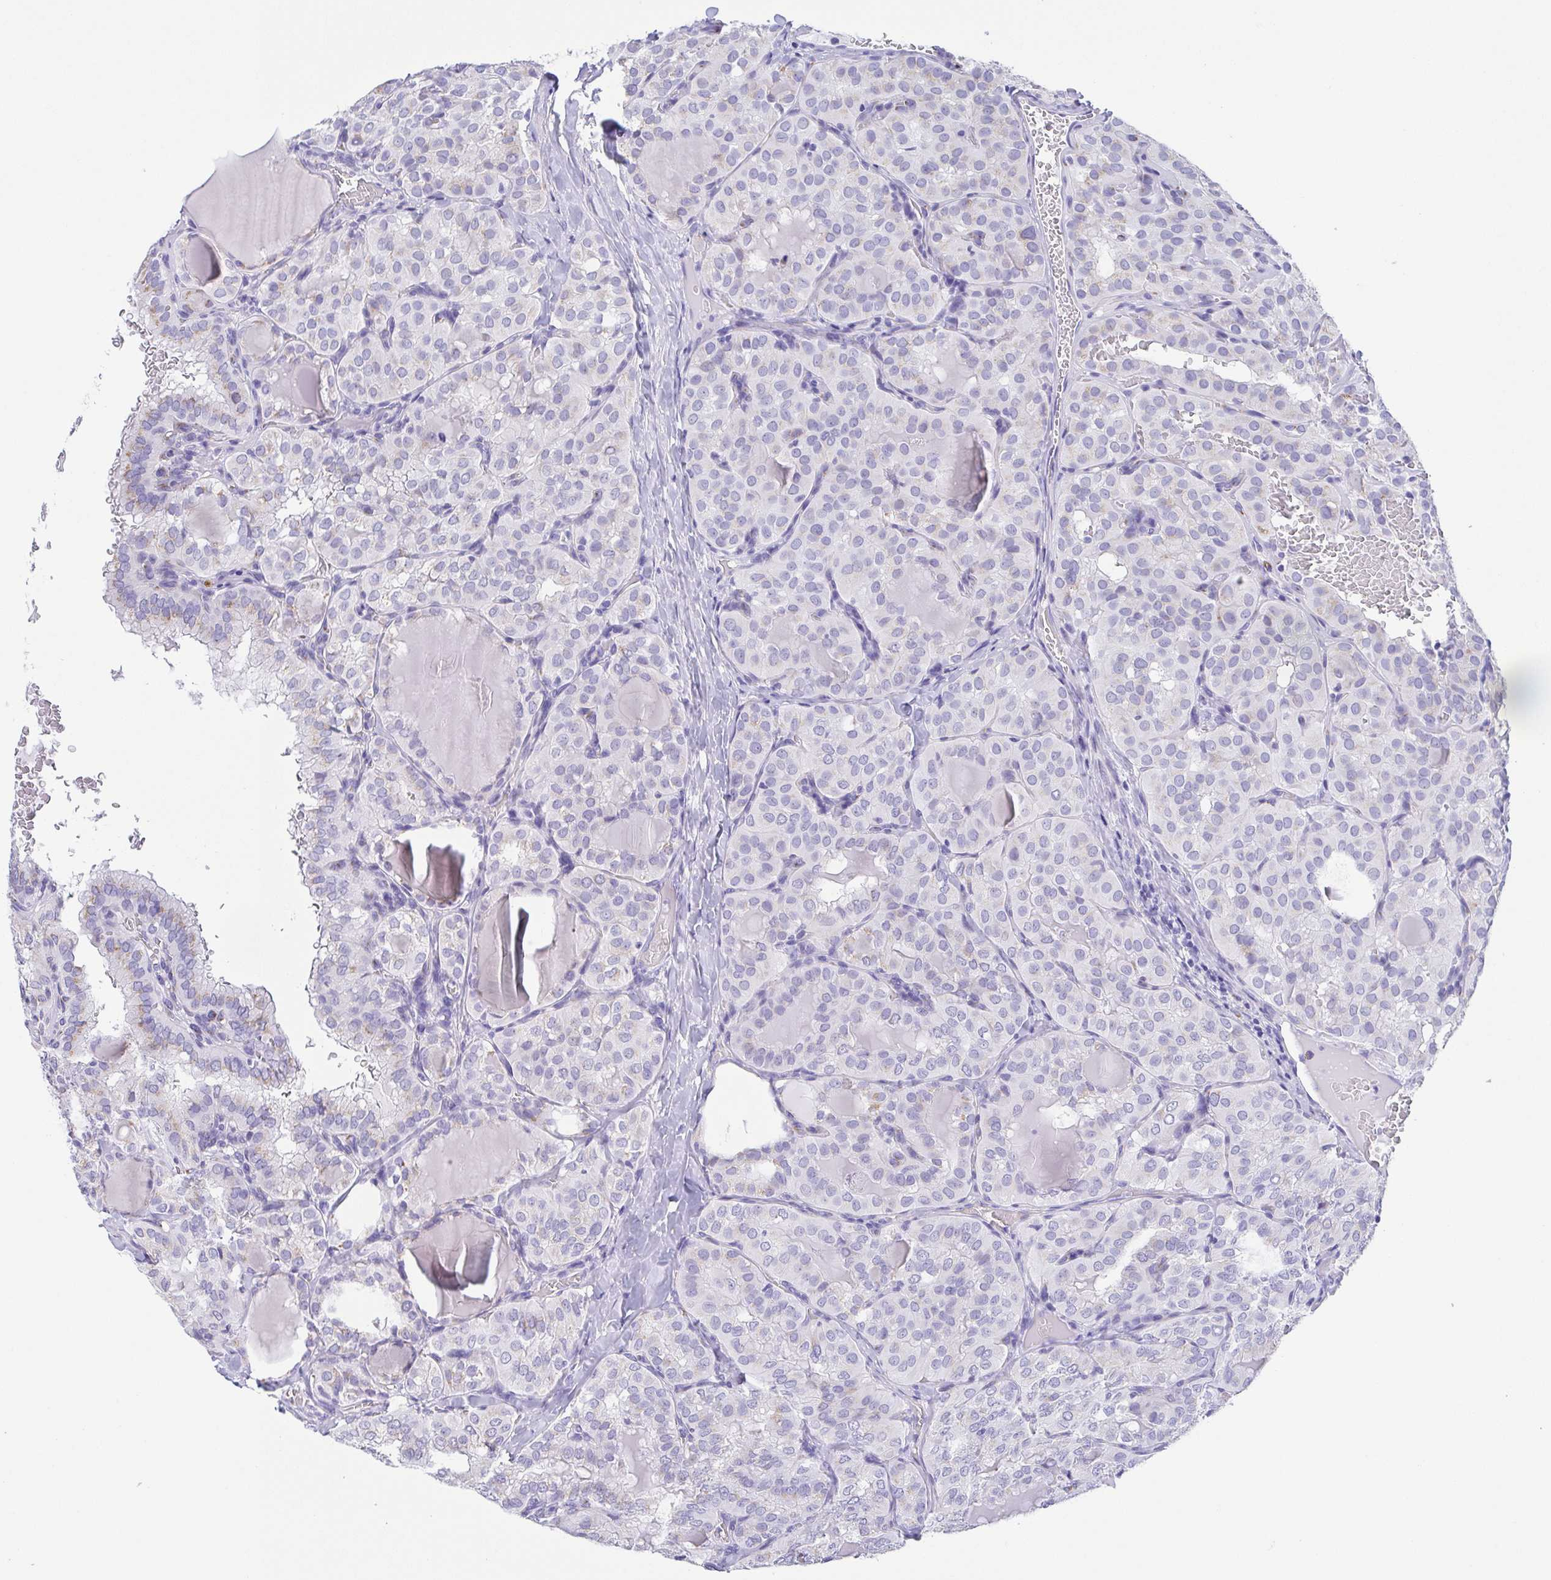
{"staining": {"intensity": "negative", "quantity": "none", "location": "none"}, "tissue": "thyroid cancer", "cell_type": "Tumor cells", "image_type": "cancer", "snomed": [{"axis": "morphology", "description": "Papillary adenocarcinoma, NOS"}, {"axis": "topography", "description": "Thyroid gland"}], "caption": "Immunohistochemistry (IHC) micrograph of neoplastic tissue: thyroid cancer stained with DAB reveals no significant protein expression in tumor cells.", "gene": "SULT1B1", "patient": {"sex": "male", "age": 20}}